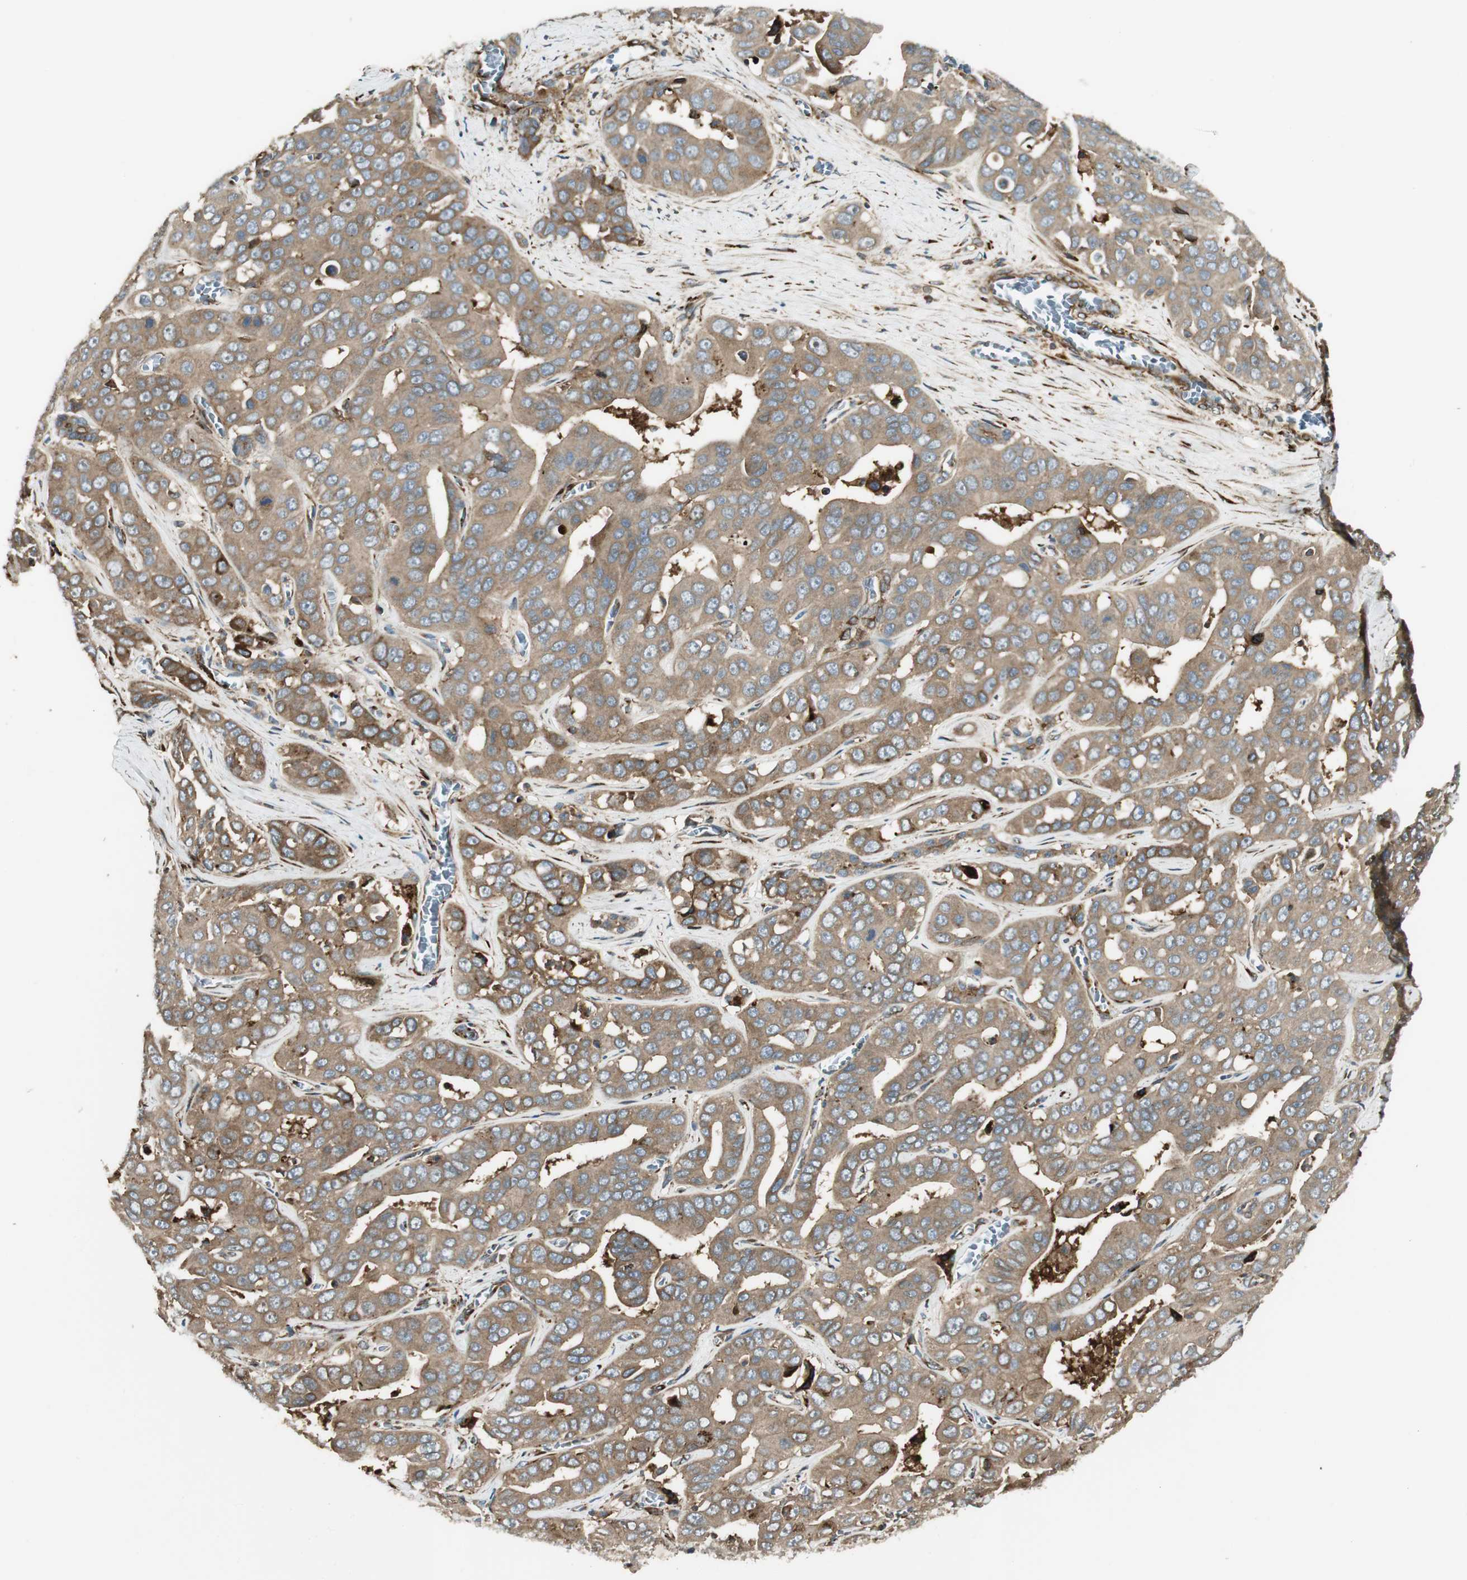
{"staining": {"intensity": "weak", "quantity": ">75%", "location": "cytoplasmic/membranous"}, "tissue": "liver cancer", "cell_type": "Tumor cells", "image_type": "cancer", "snomed": [{"axis": "morphology", "description": "Cholangiocarcinoma"}, {"axis": "topography", "description": "Liver"}], "caption": "Protein staining of liver cancer (cholangiocarcinoma) tissue displays weak cytoplasmic/membranous expression in about >75% of tumor cells. The staining was performed using DAB (3,3'-diaminobenzidine), with brown indicating positive protein expression. Nuclei are stained blue with hematoxylin.", "gene": "PRKG1", "patient": {"sex": "female", "age": 52}}